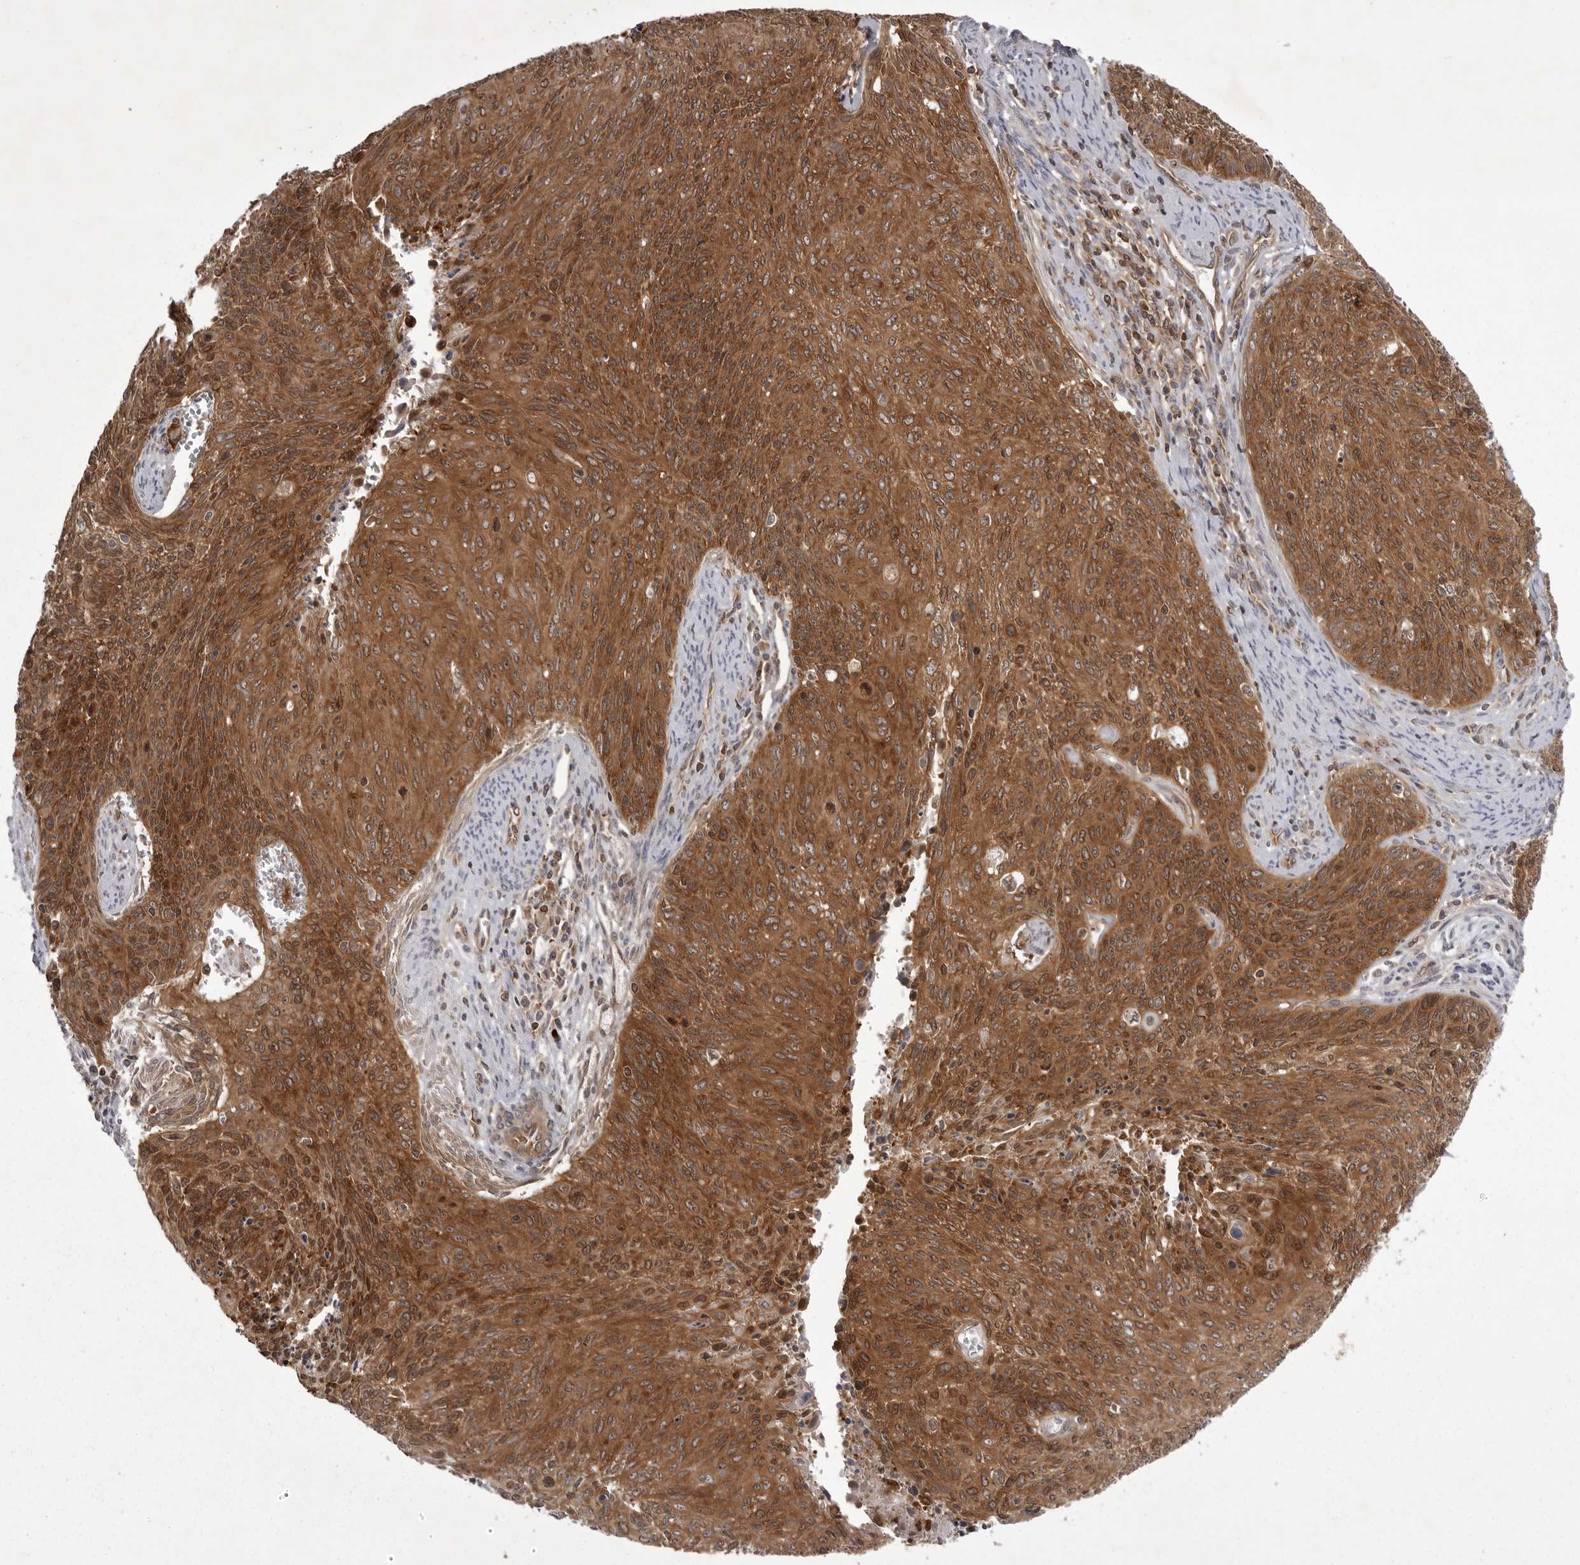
{"staining": {"intensity": "strong", "quantity": ">75%", "location": "cytoplasmic/membranous,nuclear"}, "tissue": "cervical cancer", "cell_type": "Tumor cells", "image_type": "cancer", "snomed": [{"axis": "morphology", "description": "Squamous cell carcinoma, NOS"}, {"axis": "topography", "description": "Cervix"}], "caption": "This is a micrograph of immunohistochemistry staining of cervical cancer, which shows strong expression in the cytoplasmic/membranous and nuclear of tumor cells.", "gene": "STK24", "patient": {"sex": "female", "age": 55}}